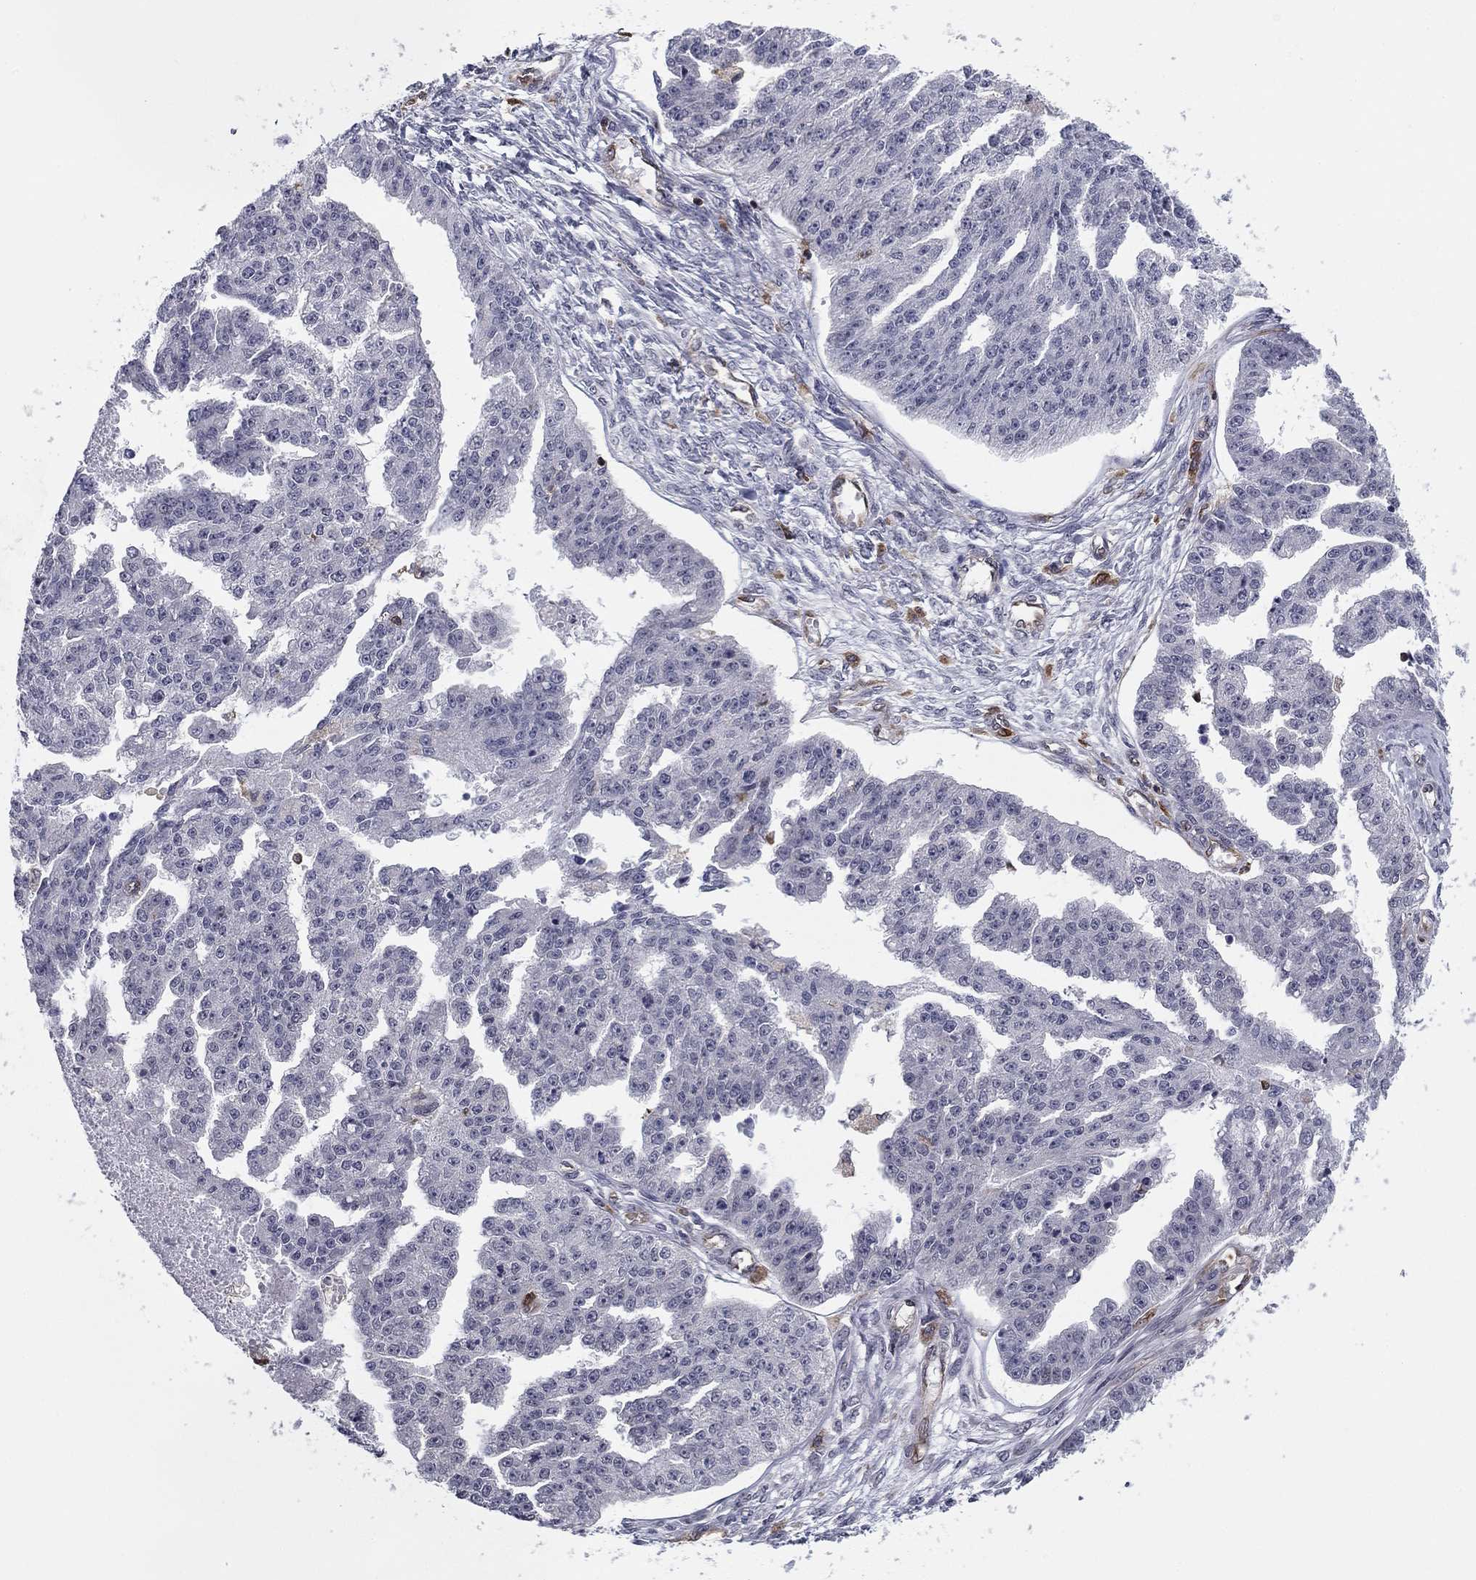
{"staining": {"intensity": "negative", "quantity": "none", "location": "none"}, "tissue": "ovarian cancer", "cell_type": "Tumor cells", "image_type": "cancer", "snomed": [{"axis": "morphology", "description": "Cystadenocarcinoma, serous, NOS"}, {"axis": "topography", "description": "Ovary"}], "caption": "High magnification brightfield microscopy of ovarian cancer stained with DAB (brown) and counterstained with hematoxylin (blue): tumor cells show no significant positivity. (Immunohistochemistry, brightfield microscopy, high magnification).", "gene": "PLCB2", "patient": {"sex": "female", "age": 58}}